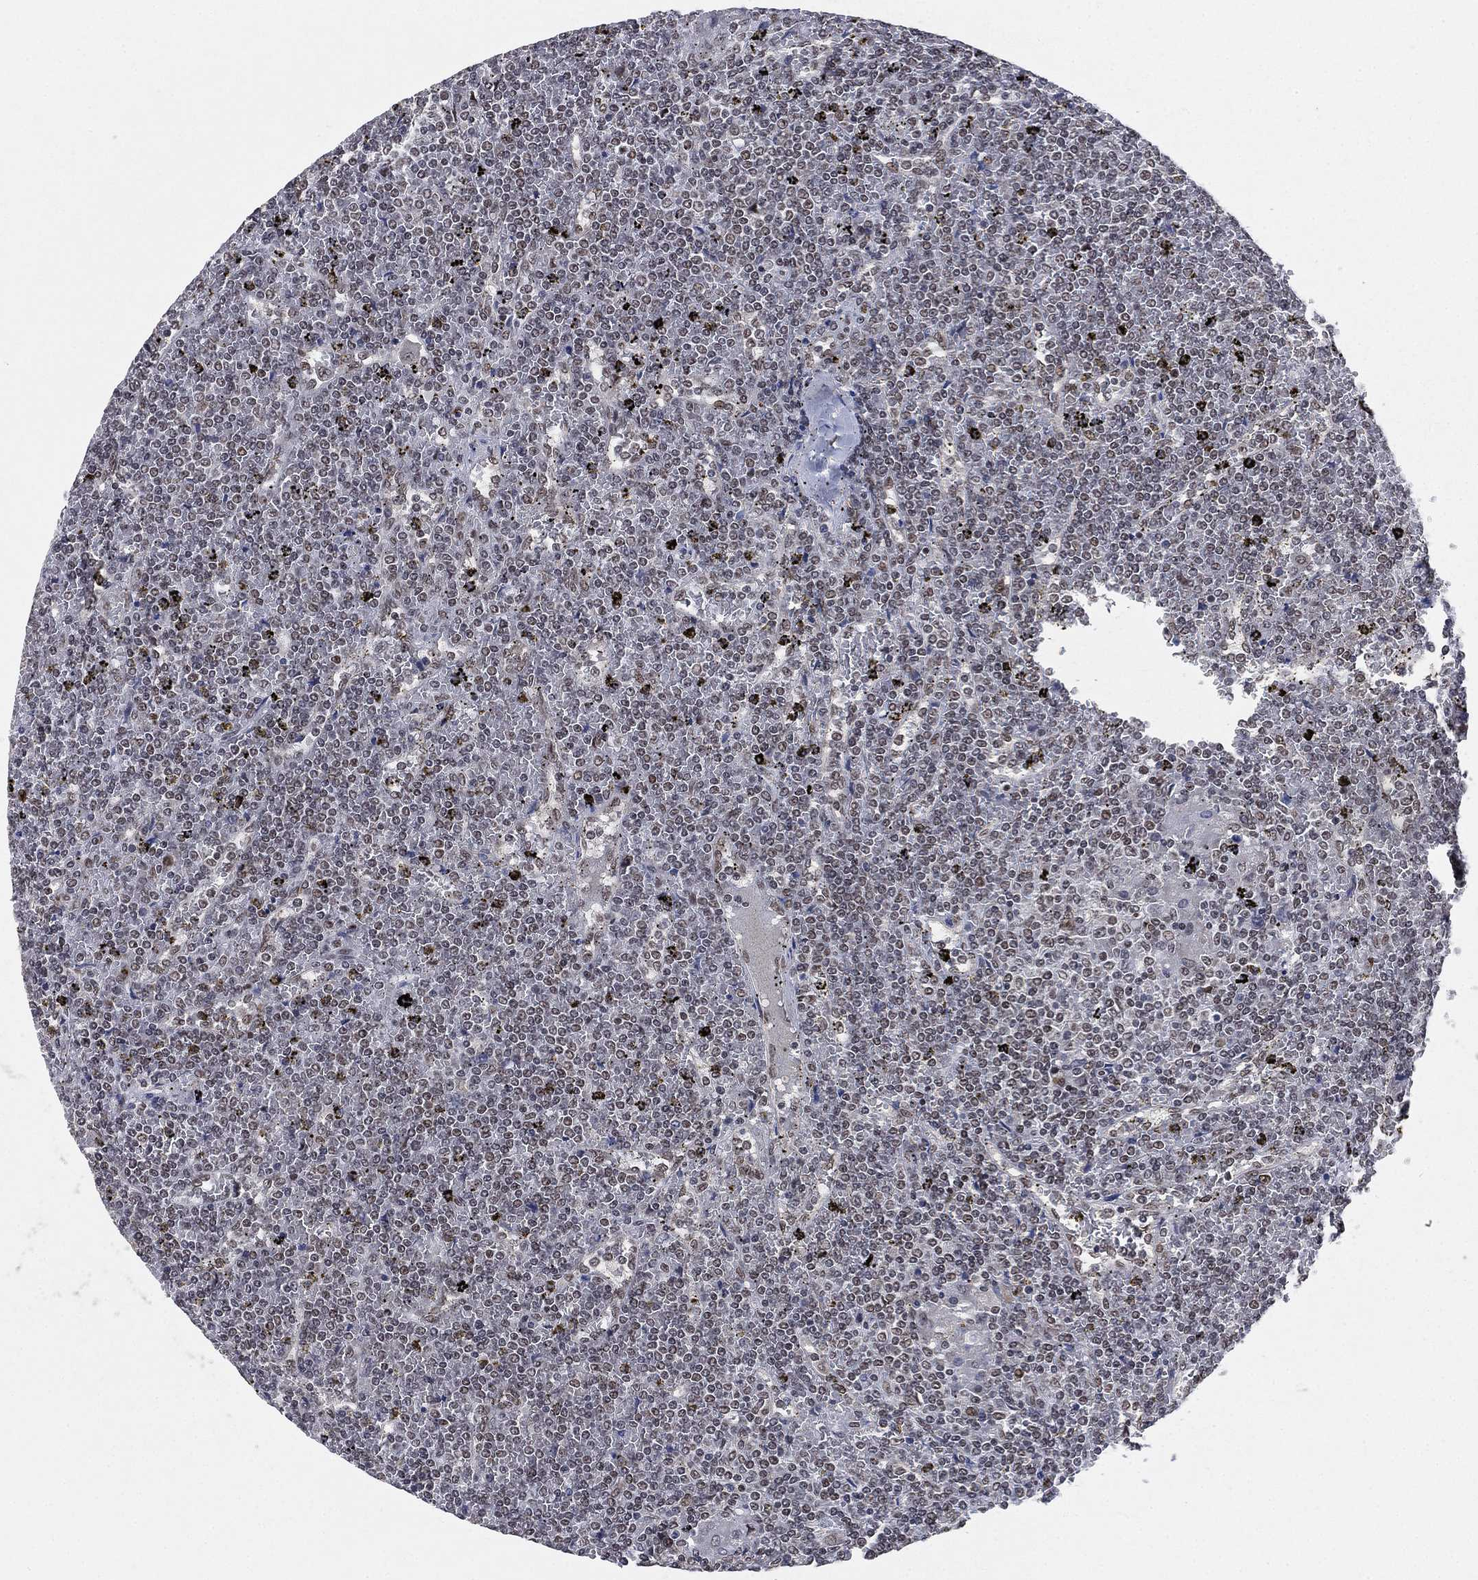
{"staining": {"intensity": "negative", "quantity": "none", "location": "none"}, "tissue": "lymphoma", "cell_type": "Tumor cells", "image_type": "cancer", "snomed": [{"axis": "morphology", "description": "Malignant lymphoma, non-Hodgkin's type, Low grade"}, {"axis": "topography", "description": "Spleen"}], "caption": "Human low-grade malignant lymphoma, non-Hodgkin's type stained for a protein using IHC reveals no positivity in tumor cells.", "gene": "YLPM1", "patient": {"sex": "female", "age": 19}}